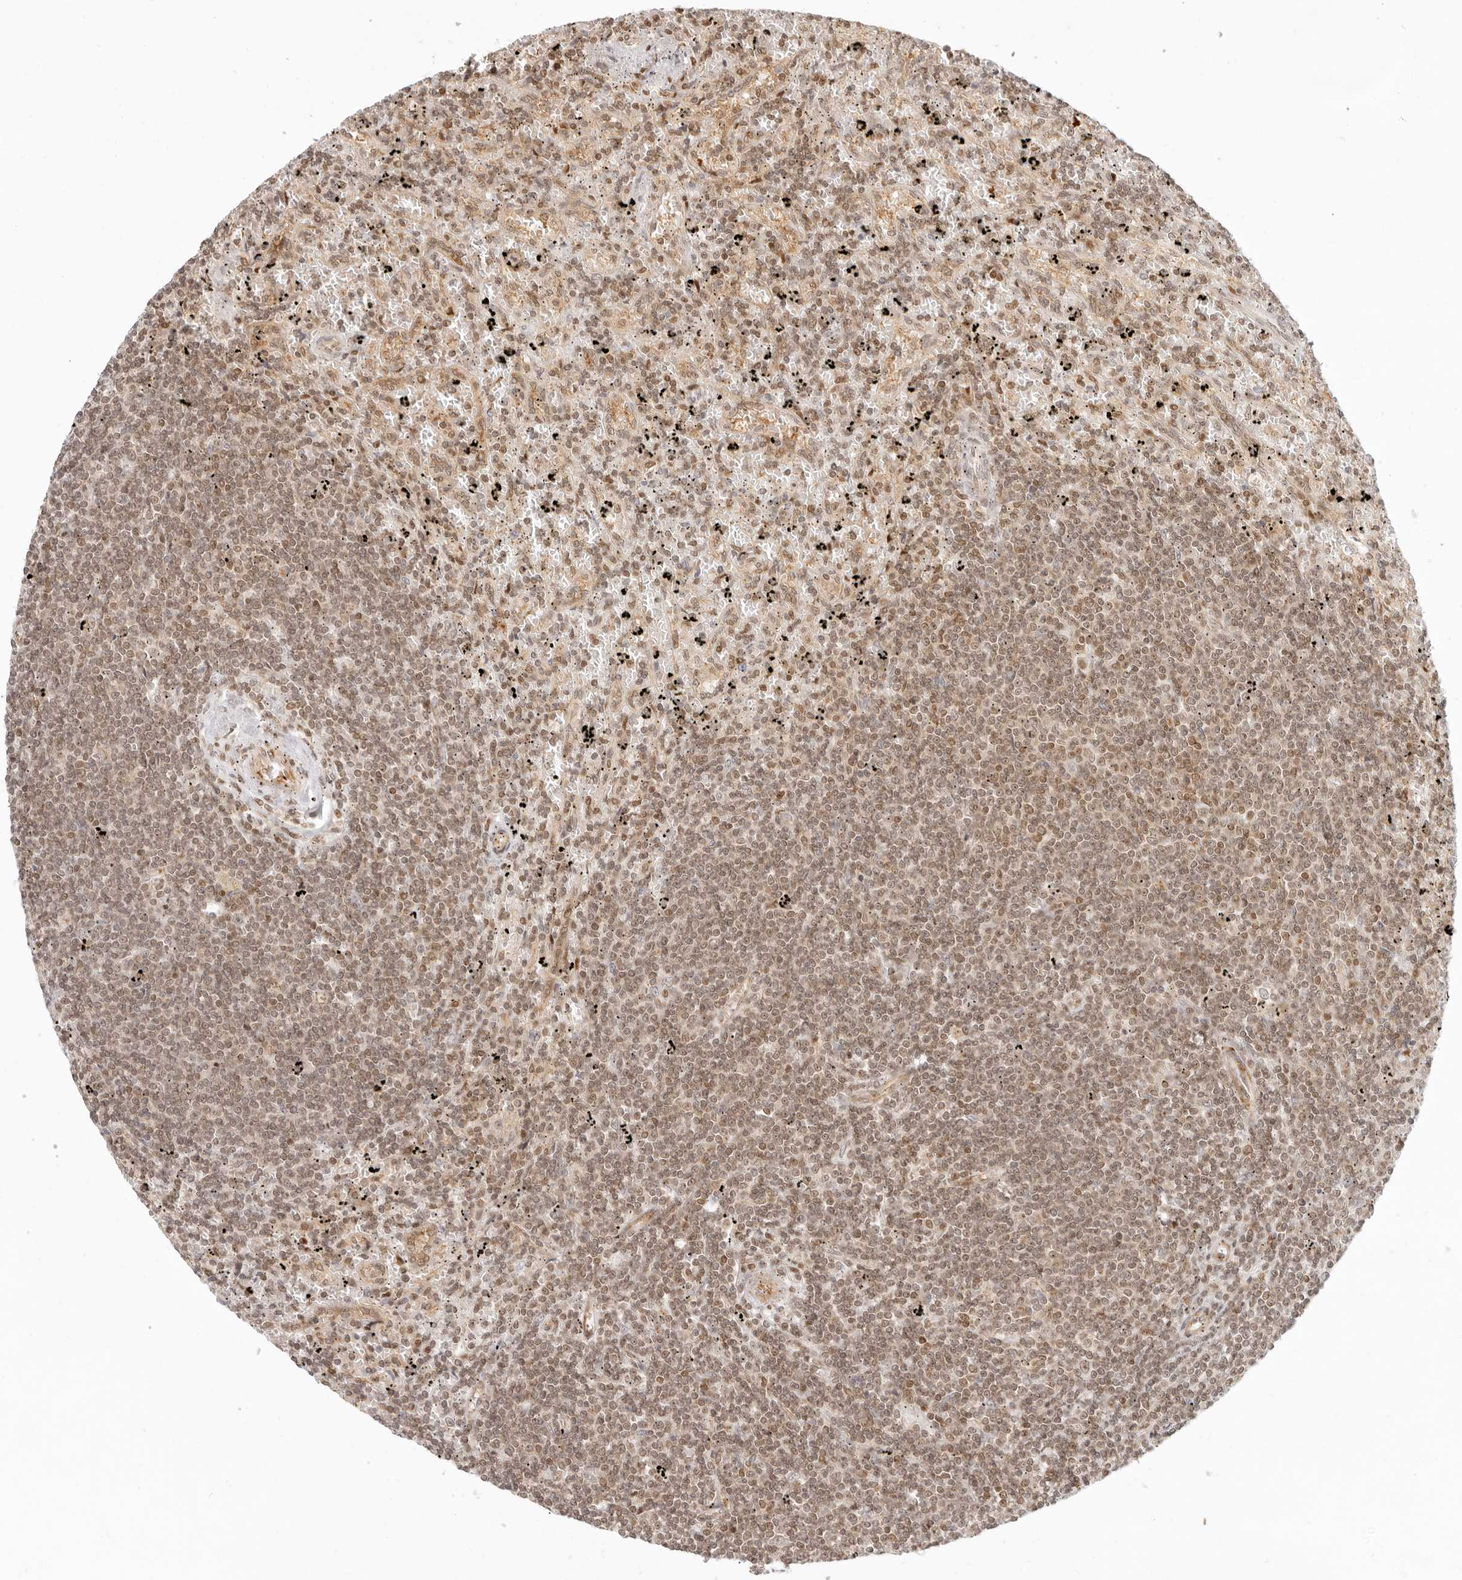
{"staining": {"intensity": "moderate", "quantity": ">75%", "location": "nuclear"}, "tissue": "lymphoma", "cell_type": "Tumor cells", "image_type": "cancer", "snomed": [{"axis": "morphology", "description": "Malignant lymphoma, non-Hodgkin's type, Low grade"}, {"axis": "topography", "description": "Spleen"}], "caption": "A brown stain highlights moderate nuclear expression of a protein in human malignant lymphoma, non-Hodgkin's type (low-grade) tumor cells. Immunohistochemistry (ihc) stains the protein in brown and the nuclei are stained blue.", "gene": "BAP1", "patient": {"sex": "male", "age": 76}}